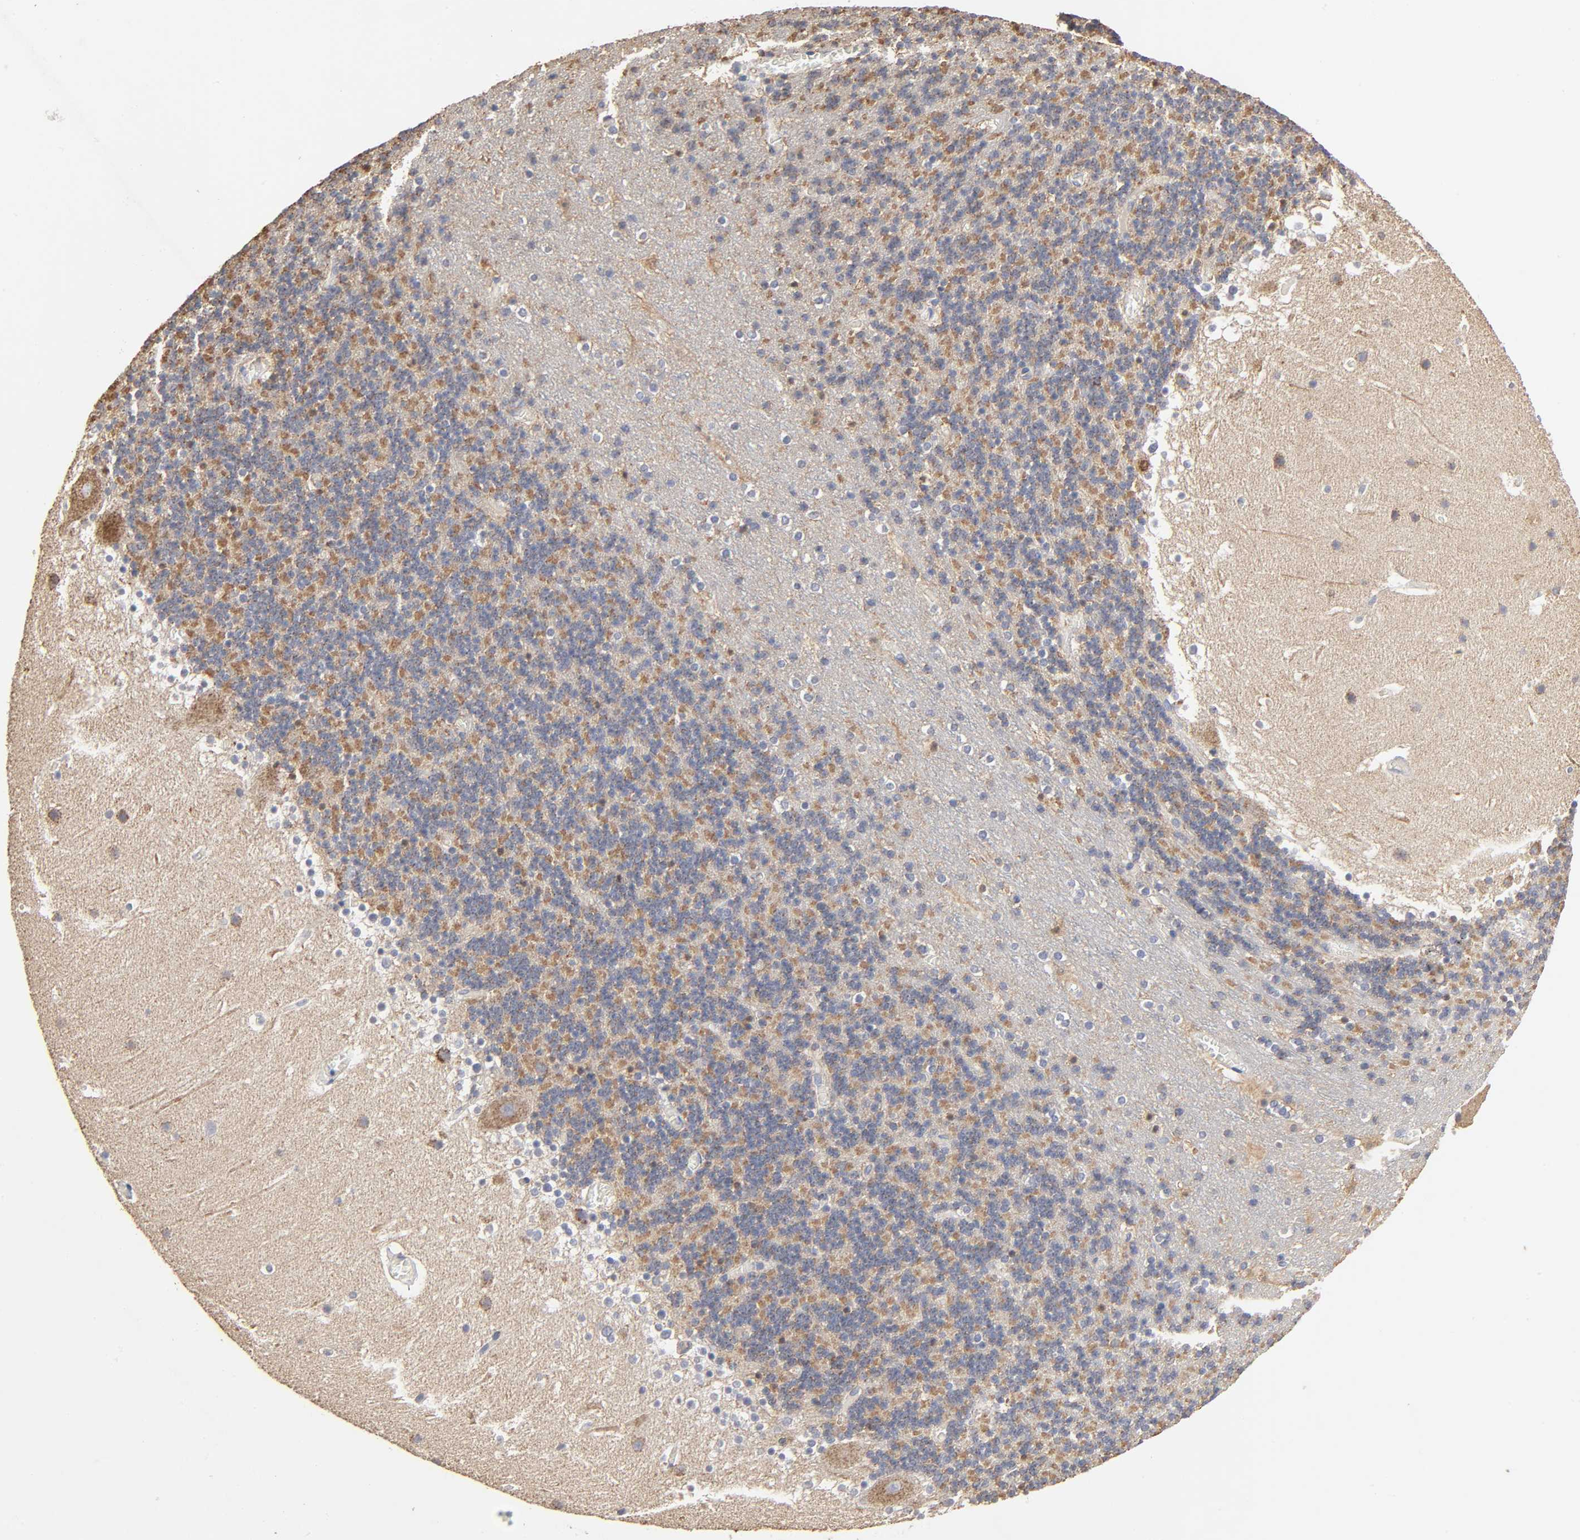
{"staining": {"intensity": "strong", "quantity": "25%-75%", "location": "cytoplasmic/membranous"}, "tissue": "cerebellum", "cell_type": "Cells in granular layer", "image_type": "normal", "snomed": [{"axis": "morphology", "description": "Normal tissue, NOS"}, {"axis": "topography", "description": "Cerebellum"}], "caption": "Benign cerebellum reveals strong cytoplasmic/membranous expression in about 25%-75% of cells in granular layer.", "gene": "CYCS", "patient": {"sex": "male", "age": 45}}